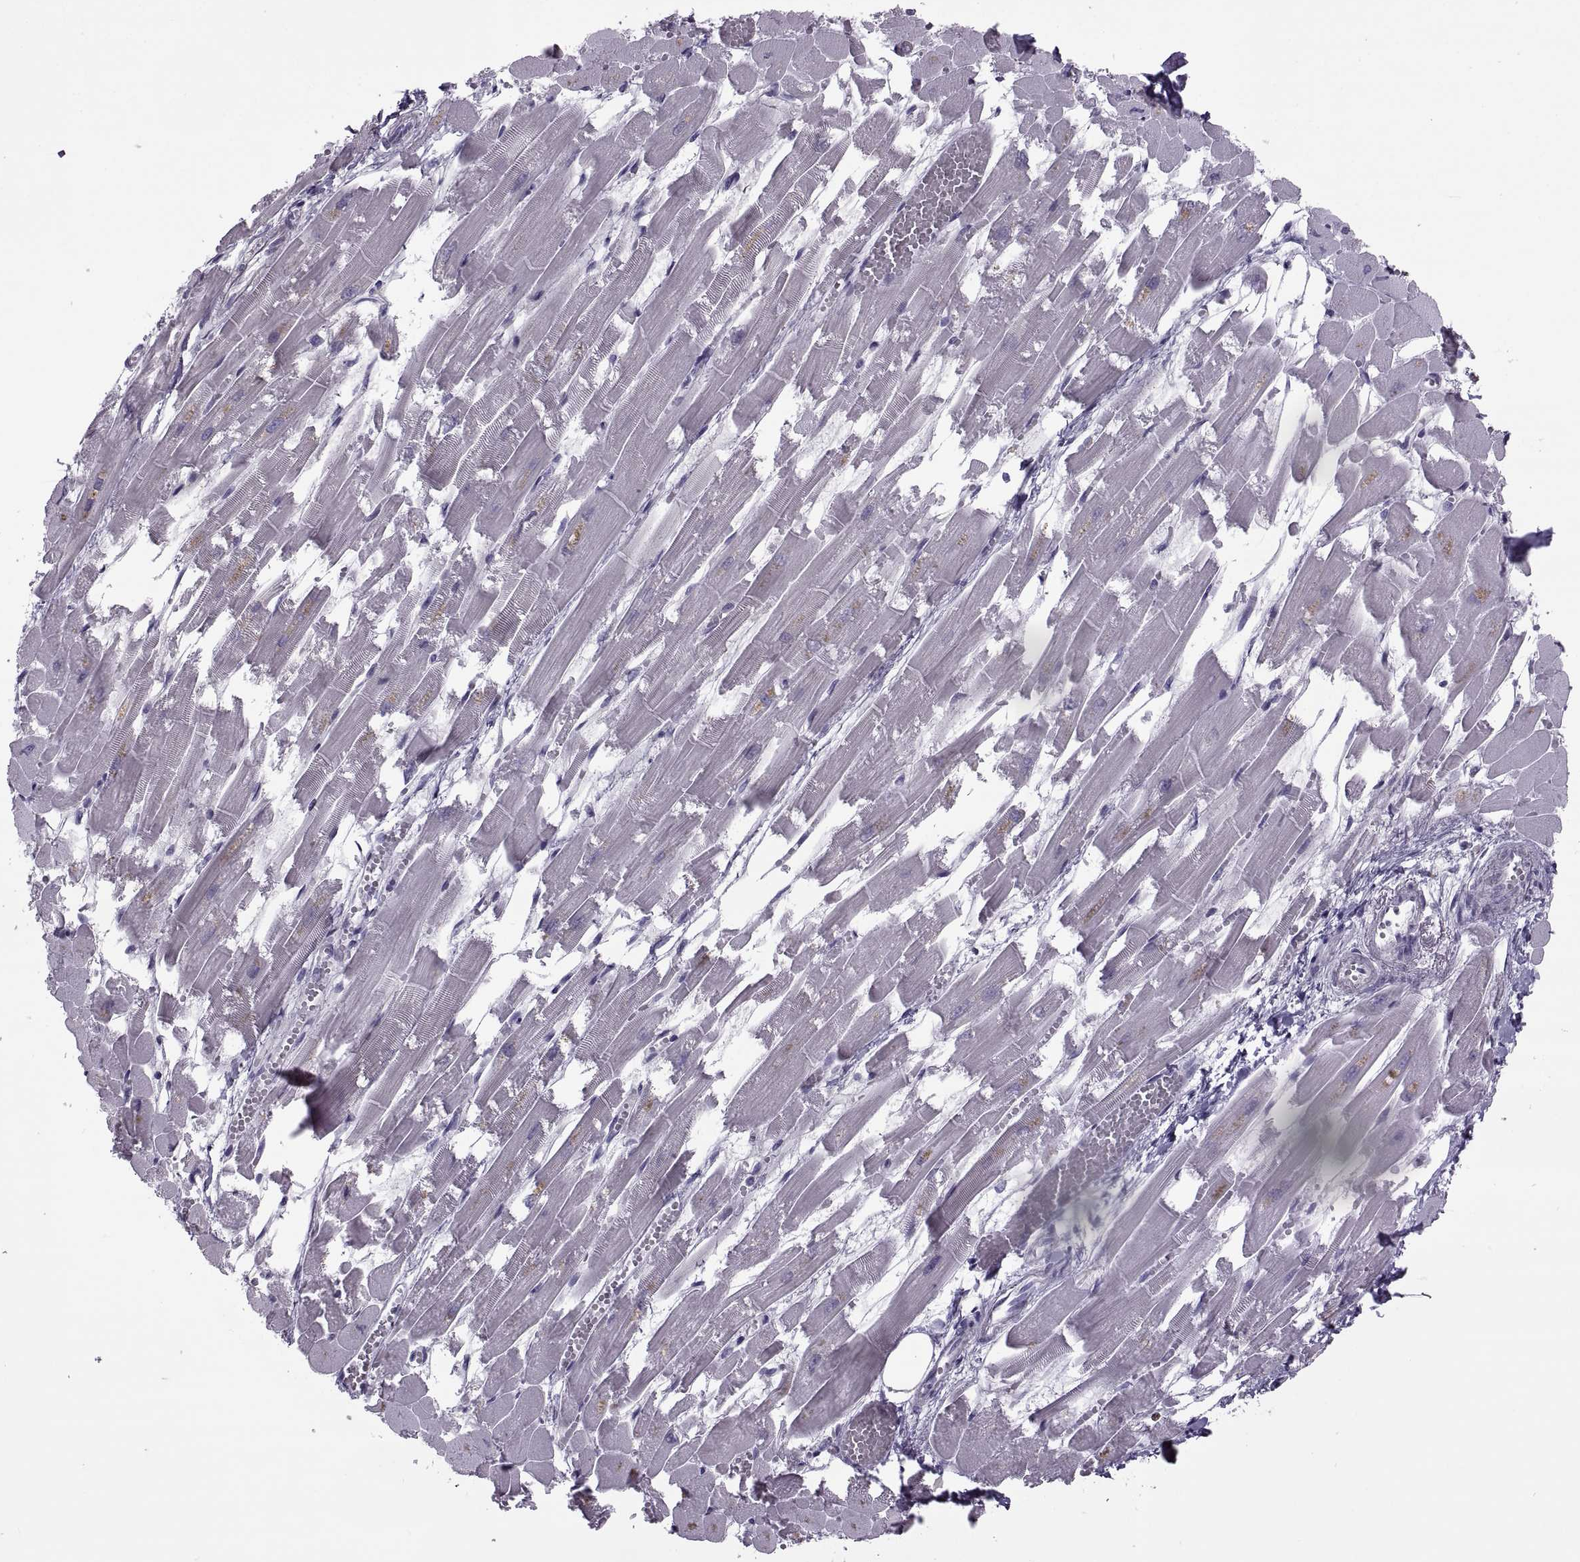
{"staining": {"intensity": "negative", "quantity": "none", "location": "none"}, "tissue": "heart muscle", "cell_type": "Cardiomyocytes", "image_type": "normal", "snomed": [{"axis": "morphology", "description": "Normal tissue, NOS"}, {"axis": "topography", "description": "Heart"}], "caption": "There is no significant expression in cardiomyocytes of heart muscle. (DAB (3,3'-diaminobenzidine) immunohistochemistry (IHC), high magnification).", "gene": "RSPH6A", "patient": {"sex": "female", "age": 52}}